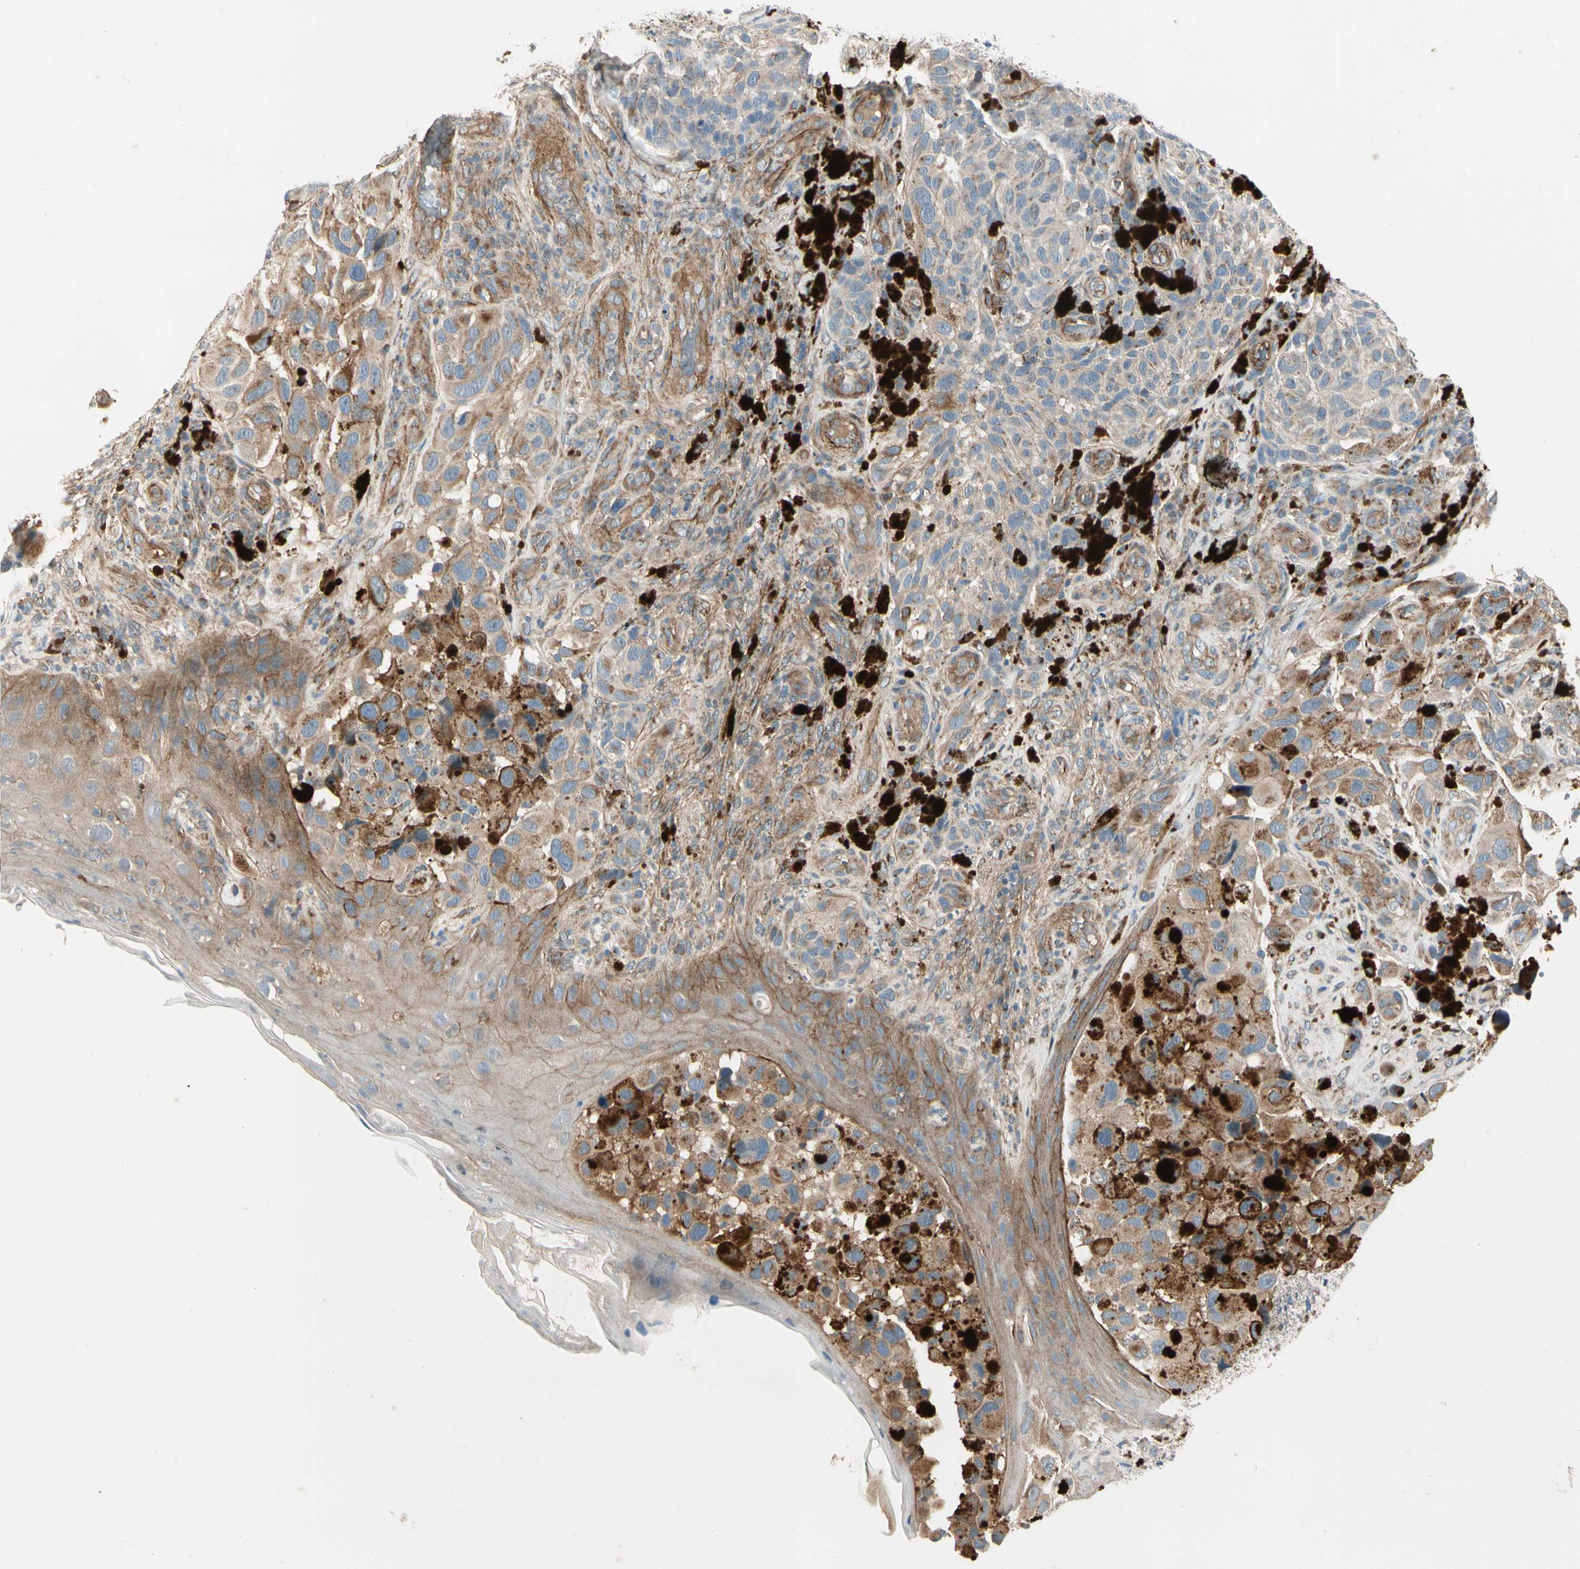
{"staining": {"intensity": "moderate", "quantity": ">75%", "location": "cytoplasmic/membranous"}, "tissue": "melanoma", "cell_type": "Tumor cells", "image_type": "cancer", "snomed": [{"axis": "morphology", "description": "Malignant melanoma, NOS"}, {"axis": "topography", "description": "Skin"}], "caption": "IHC histopathology image of human malignant melanoma stained for a protein (brown), which reveals medium levels of moderate cytoplasmic/membranous expression in about >75% of tumor cells.", "gene": "ABCA3", "patient": {"sex": "female", "age": 73}}